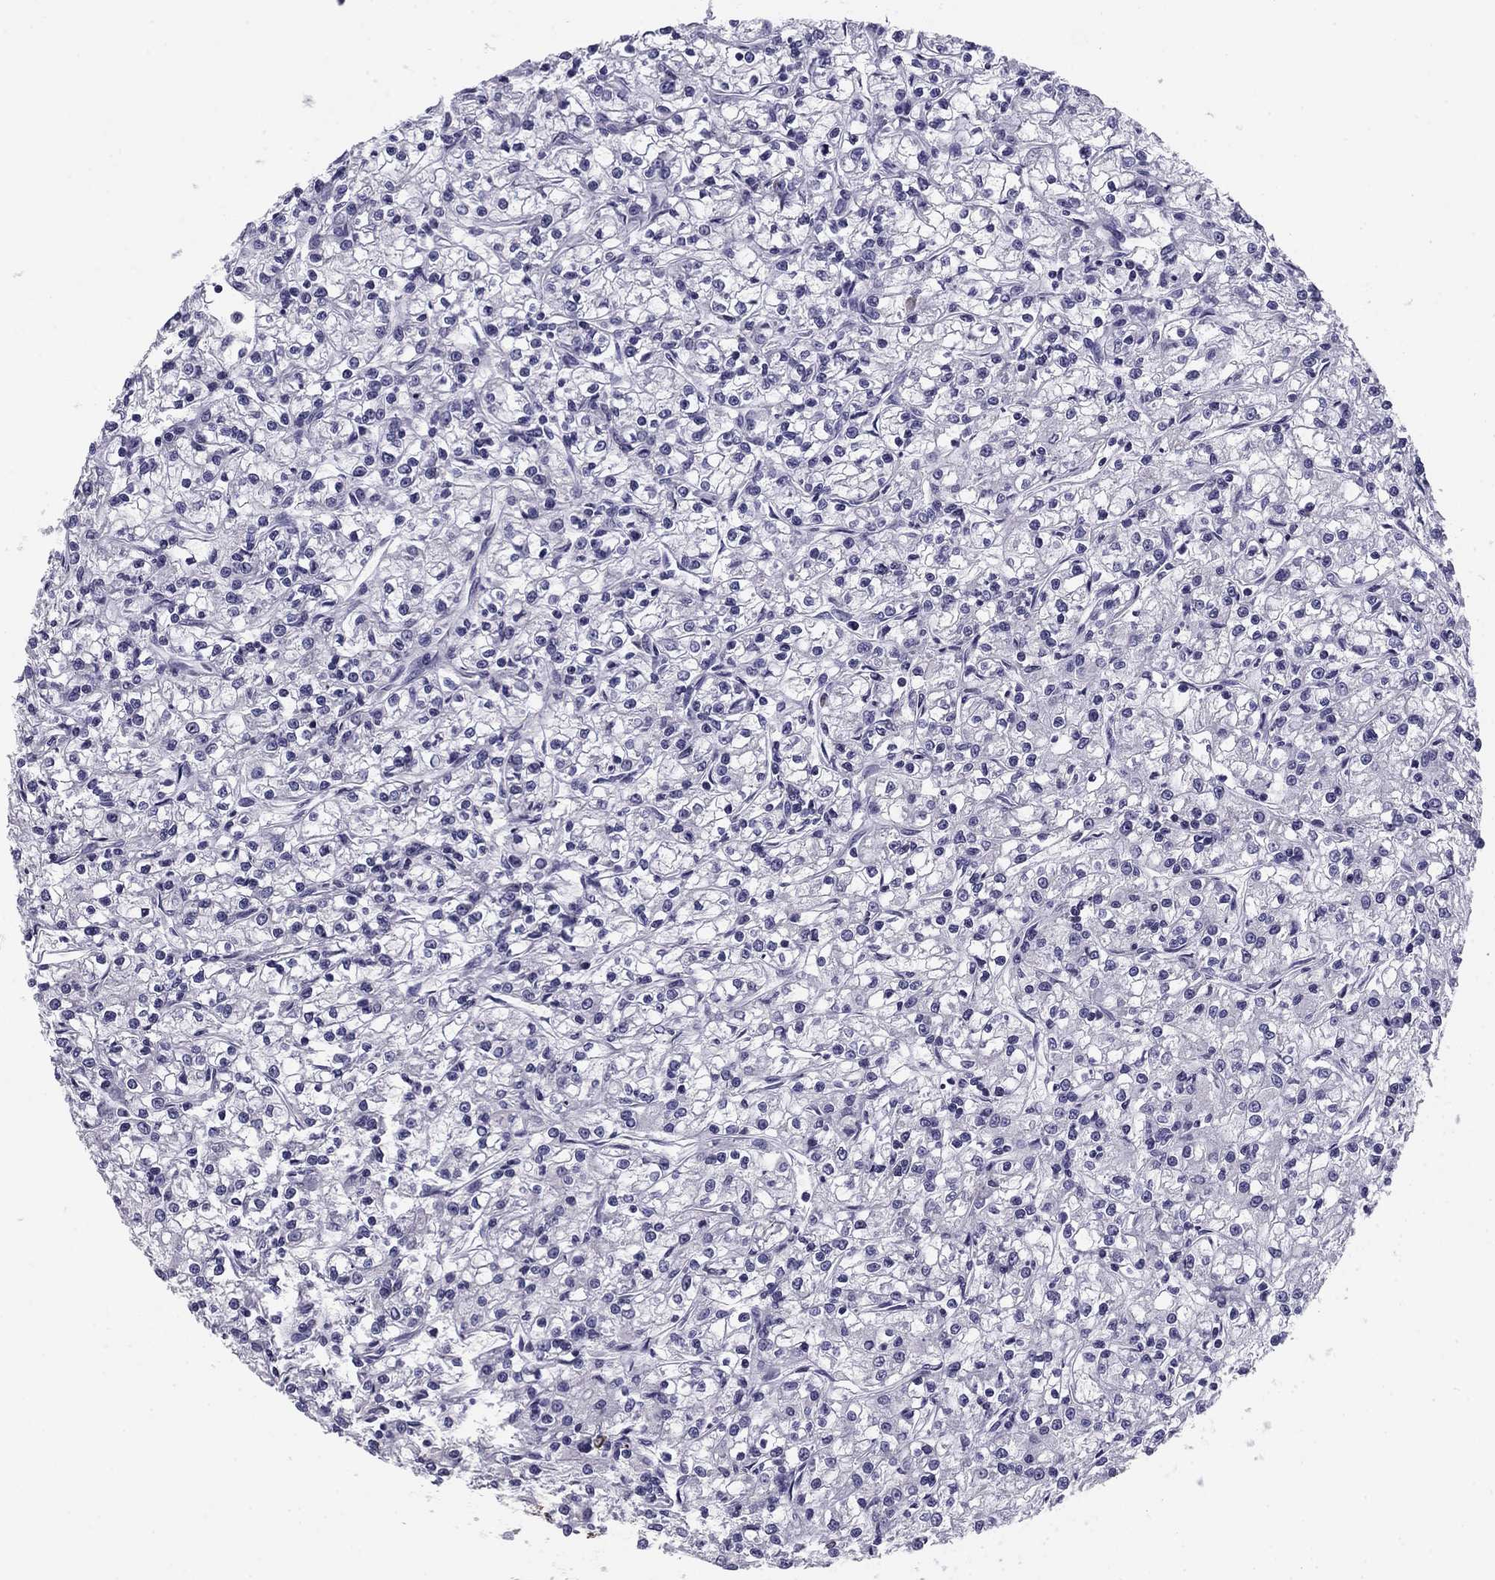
{"staining": {"intensity": "negative", "quantity": "none", "location": "none"}, "tissue": "renal cancer", "cell_type": "Tumor cells", "image_type": "cancer", "snomed": [{"axis": "morphology", "description": "Adenocarcinoma, NOS"}, {"axis": "topography", "description": "Kidney"}], "caption": "Immunohistochemistry image of neoplastic tissue: renal cancer stained with DAB (3,3'-diaminobenzidine) shows no significant protein staining in tumor cells.", "gene": "TMED3", "patient": {"sex": "female", "age": 59}}